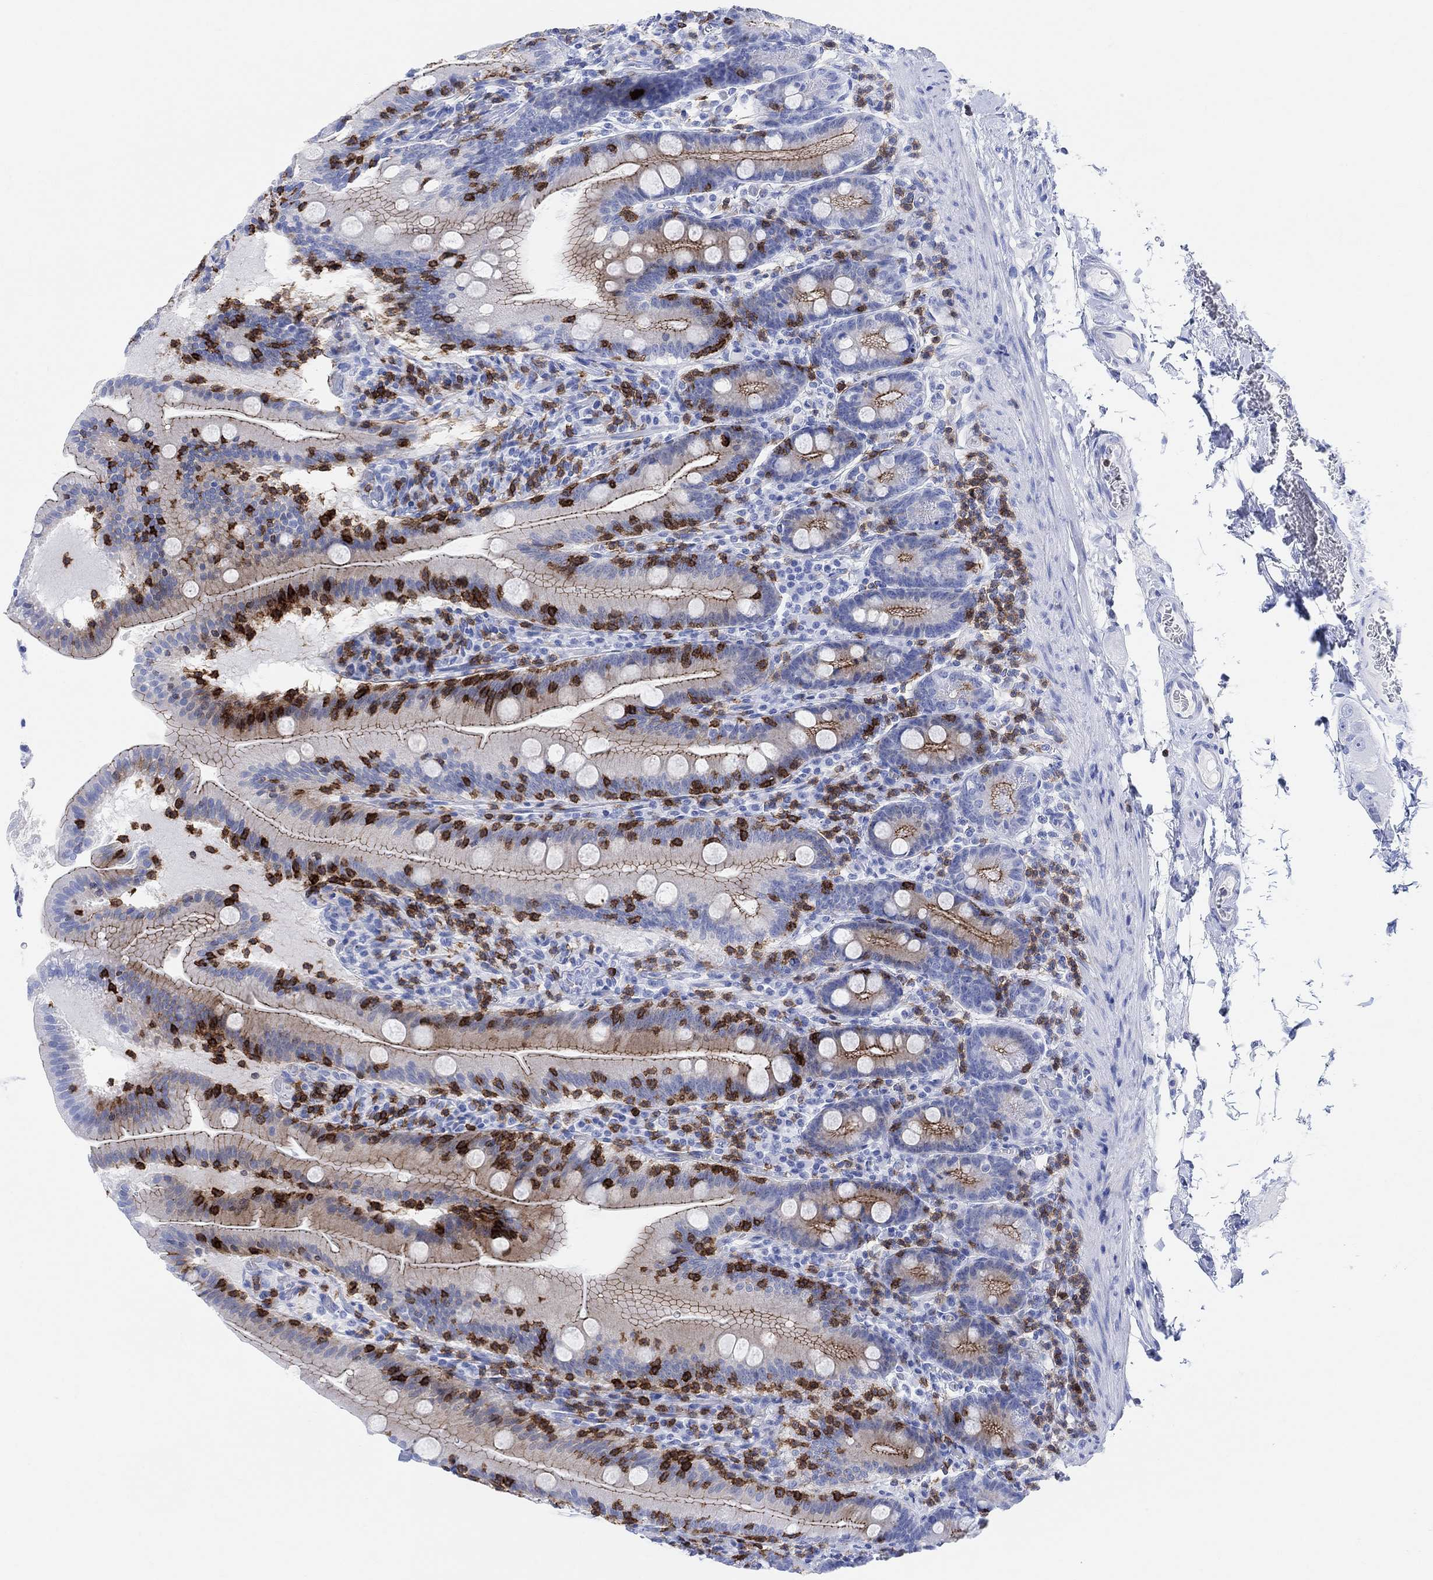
{"staining": {"intensity": "strong", "quantity": ">75%", "location": "cytoplasmic/membranous"}, "tissue": "small intestine", "cell_type": "Glandular cells", "image_type": "normal", "snomed": [{"axis": "morphology", "description": "Normal tissue, NOS"}, {"axis": "topography", "description": "Small intestine"}], "caption": "Immunohistochemistry (IHC) (DAB (3,3'-diaminobenzidine)) staining of normal human small intestine shows strong cytoplasmic/membranous protein expression in about >75% of glandular cells.", "gene": "GPR65", "patient": {"sex": "male", "age": 37}}